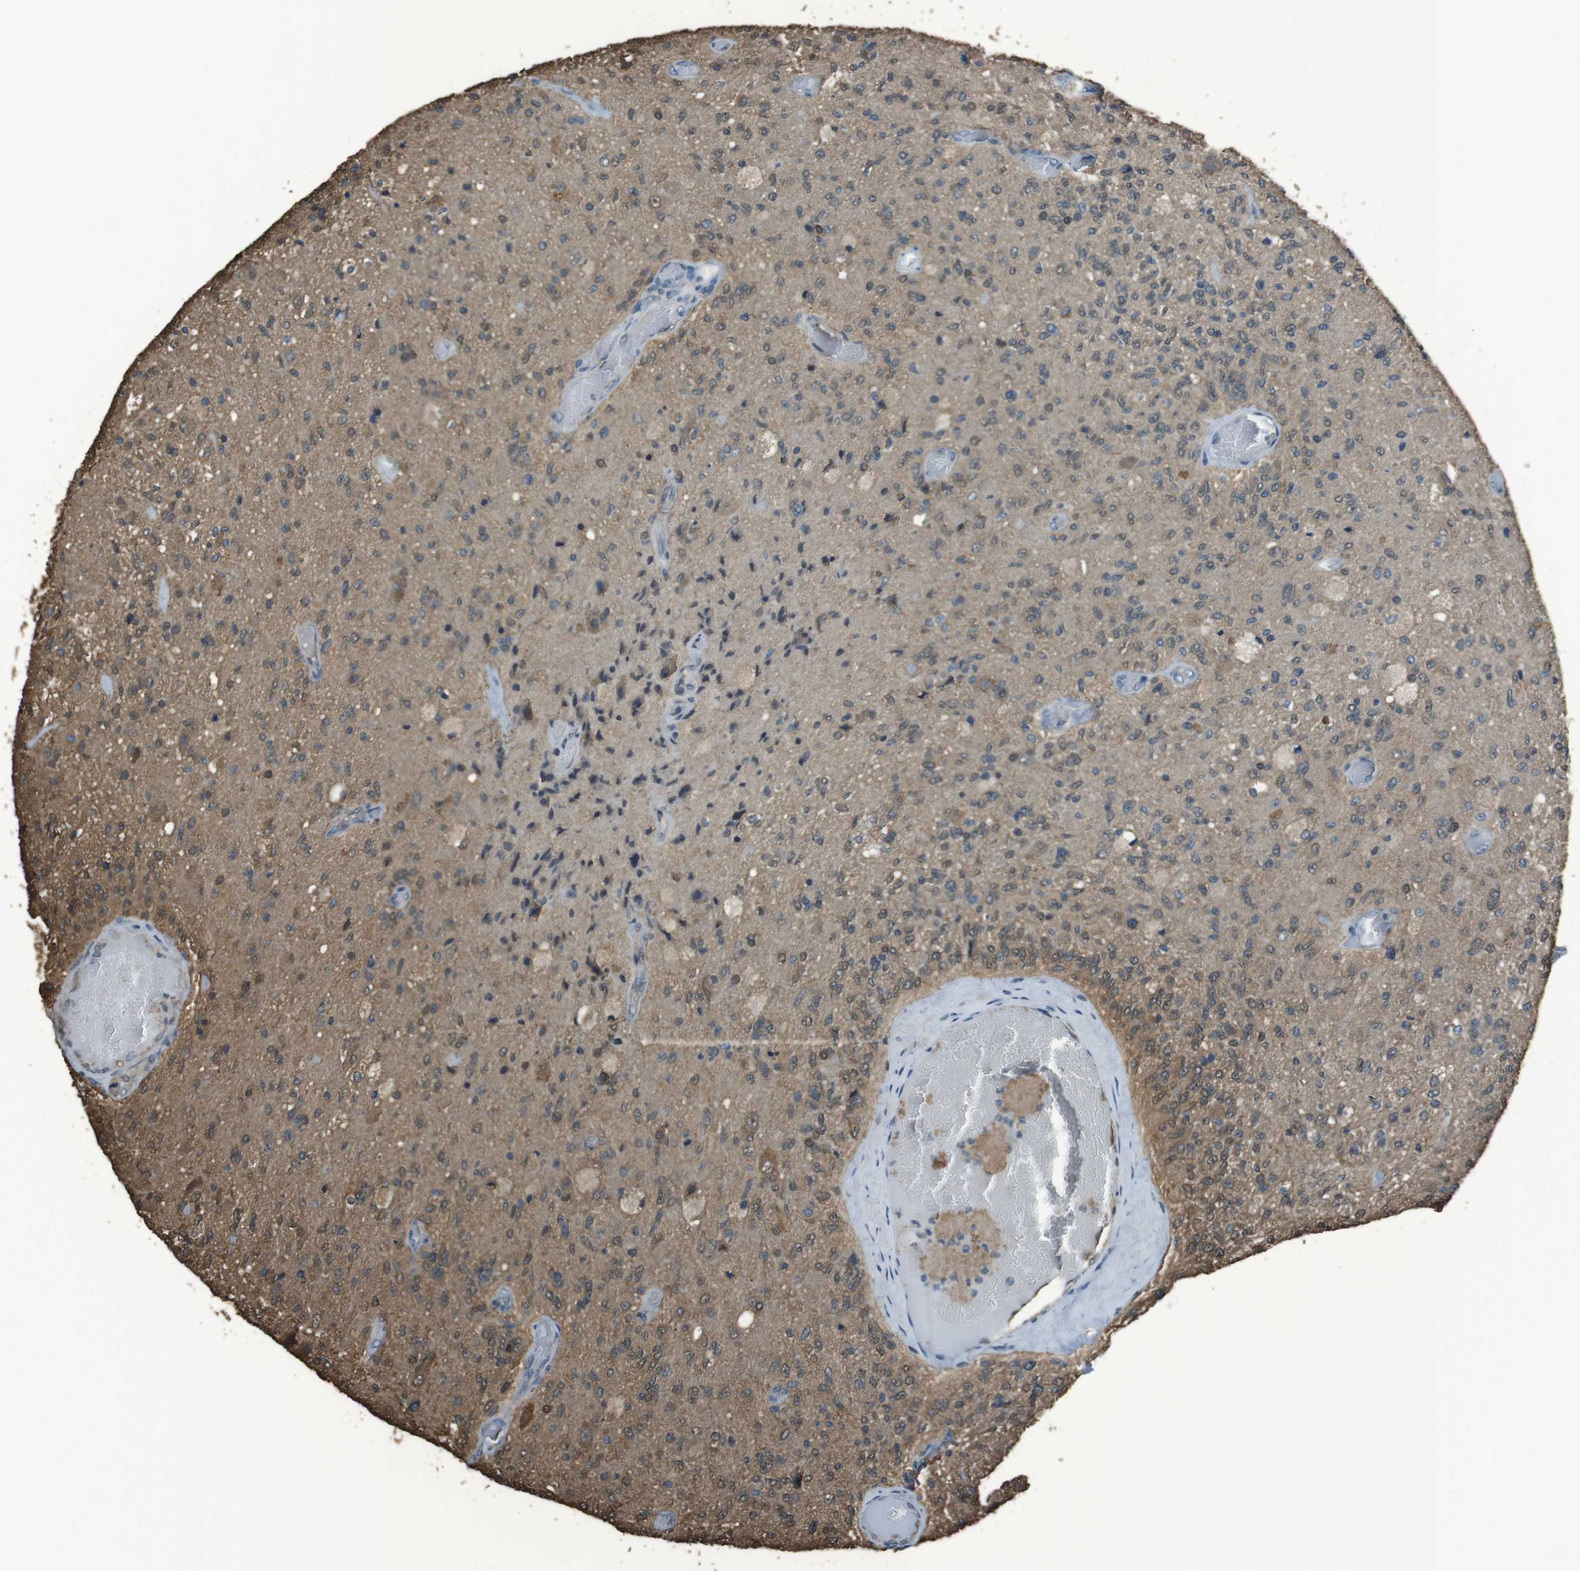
{"staining": {"intensity": "moderate", "quantity": "<25%", "location": "cytoplasmic/membranous,nuclear"}, "tissue": "glioma", "cell_type": "Tumor cells", "image_type": "cancer", "snomed": [{"axis": "morphology", "description": "Normal tissue, NOS"}, {"axis": "morphology", "description": "Glioma, malignant, High grade"}, {"axis": "topography", "description": "Cerebral cortex"}], "caption": "Immunohistochemistry photomicrograph of neoplastic tissue: human malignant high-grade glioma stained using immunohistochemistry (IHC) shows low levels of moderate protein expression localized specifically in the cytoplasmic/membranous and nuclear of tumor cells, appearing as a cytoplasmic/membranous and nuclear brown color.", "gene": "TWSG1", "patient": {"sex": "male", "age": 77}}